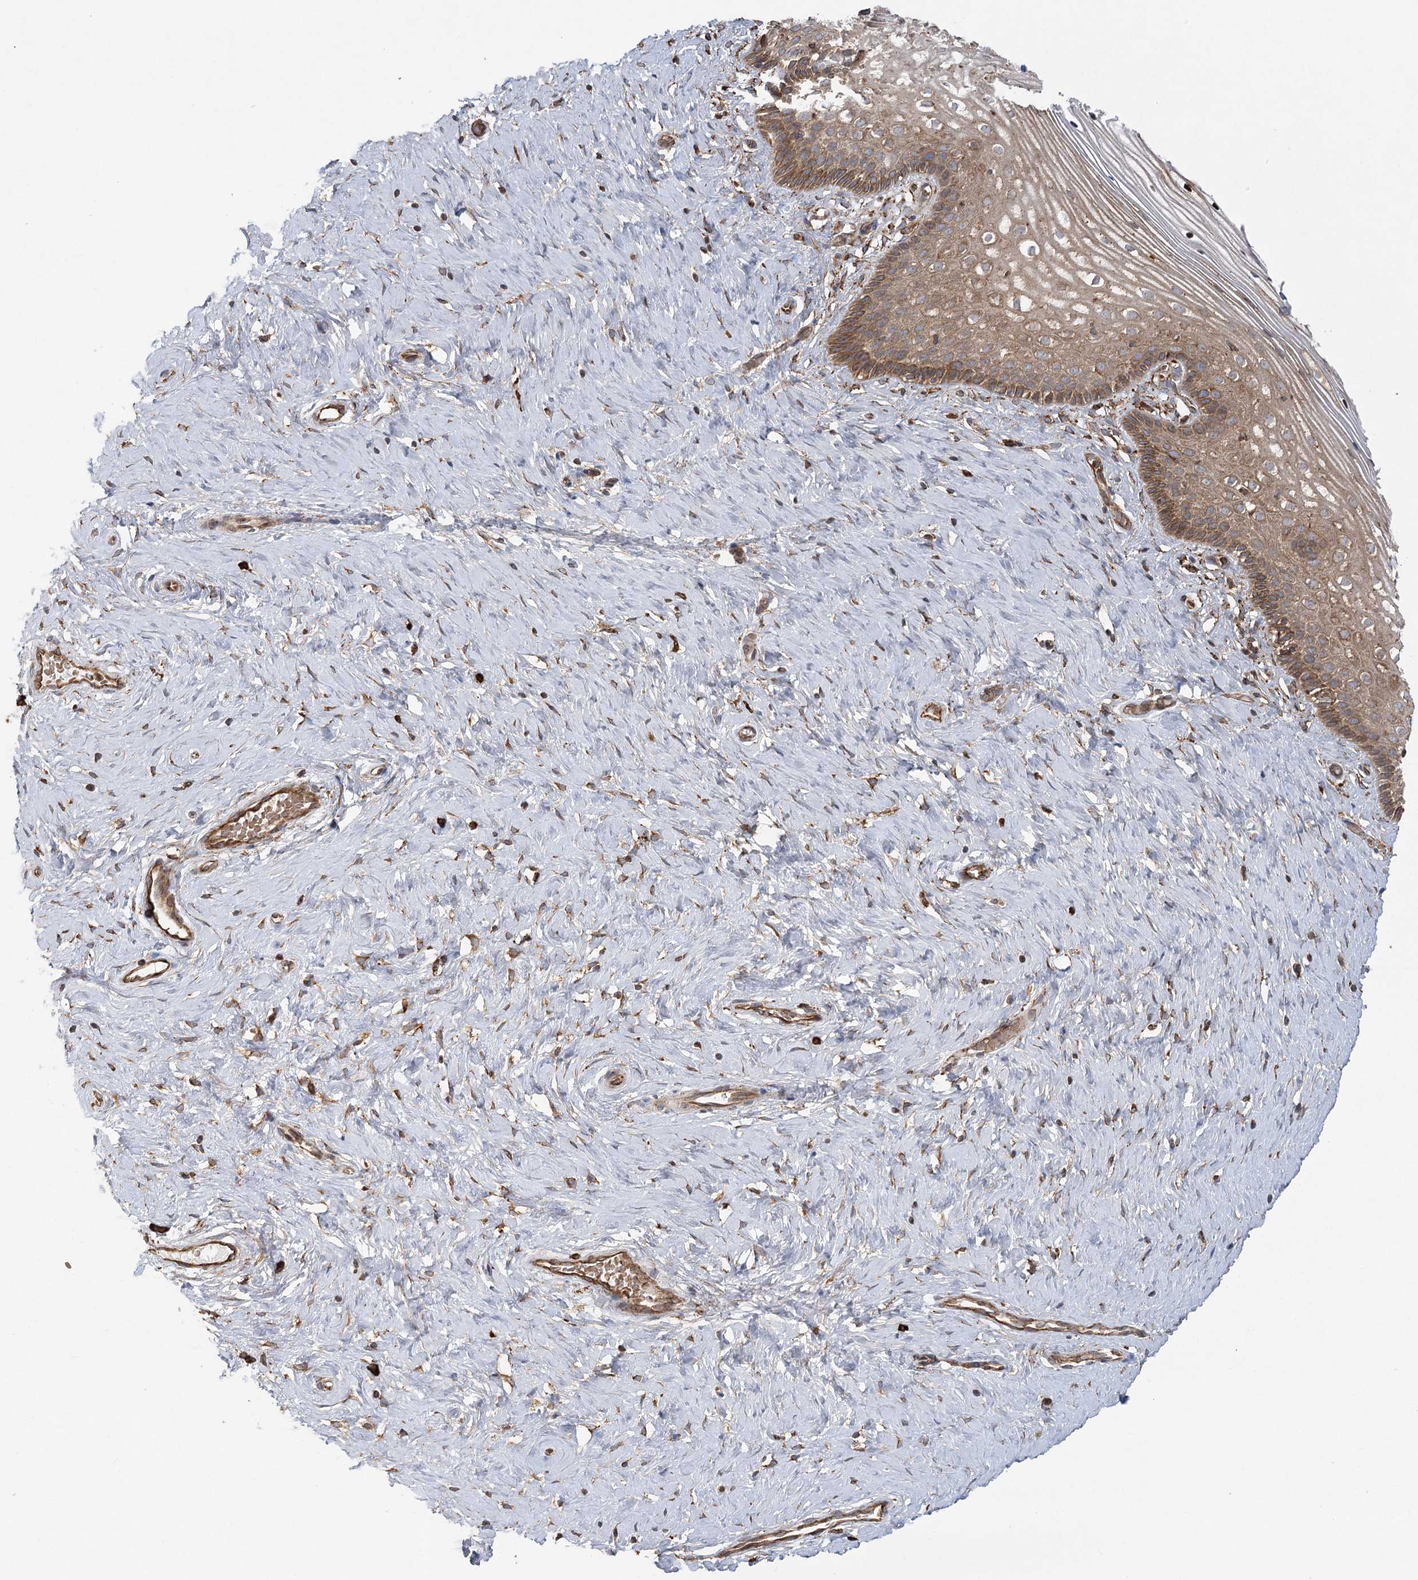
{"staining": {"intensity": "moderate", "quantity": ">75%", "location": "cytoplasmic/membranous"}, "tissue": "cervix", "cell_type": "Glandular cells", "image_type": "normal", "snomed": [{"axis": "morphology", "description": "Normal tissue, NOS"}, {"axis": "topography", "description": "Cervix"}], "caption": "Immunohistochemistry (IHC) staining of unremarkable cervix, which shows medium levels of moderate cytoplasmic/membranous expression in about >75% of glandular cells indicating moderate cytoplasmic/membranous protein positivity. The staining was performed using DAB (brown) for protein detection and nuclei were counterstained in hematoxylin (blue).", "gene": "ACAP2", "patient": {"sex": "female", "age": 33}}